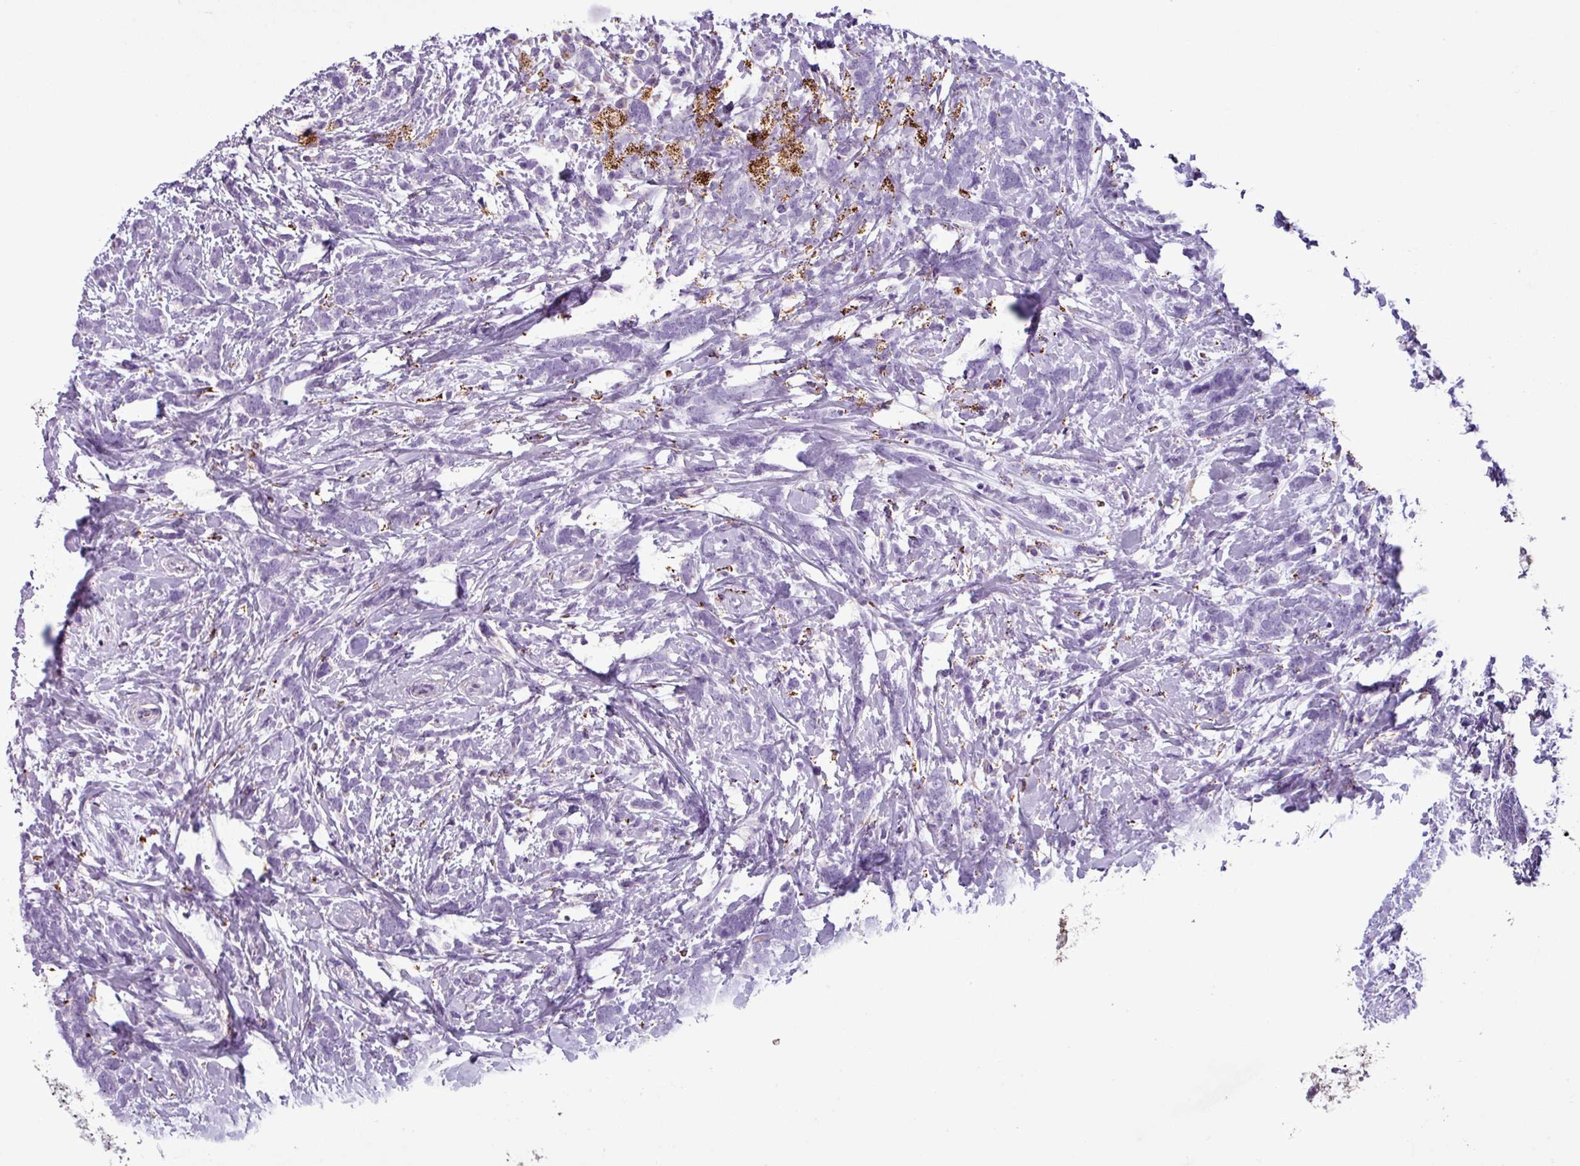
{"staining": {"intensity": "negative", "quantity": "none", "location": "none"}, "tissue": "breast cancer", "cell_type": "Tumor cells", "image_type": "cancer", "snomed": [{"axis": "morphology", "description": "Lobular carcinoma"}, {"axis": "topography", "description": "Breast"}], "caption": "Tumor cells show no significant expression in lobular carcinoma (breast).", "gene": "ZNF667", "patient": {"sex": "female", "age": 58}}